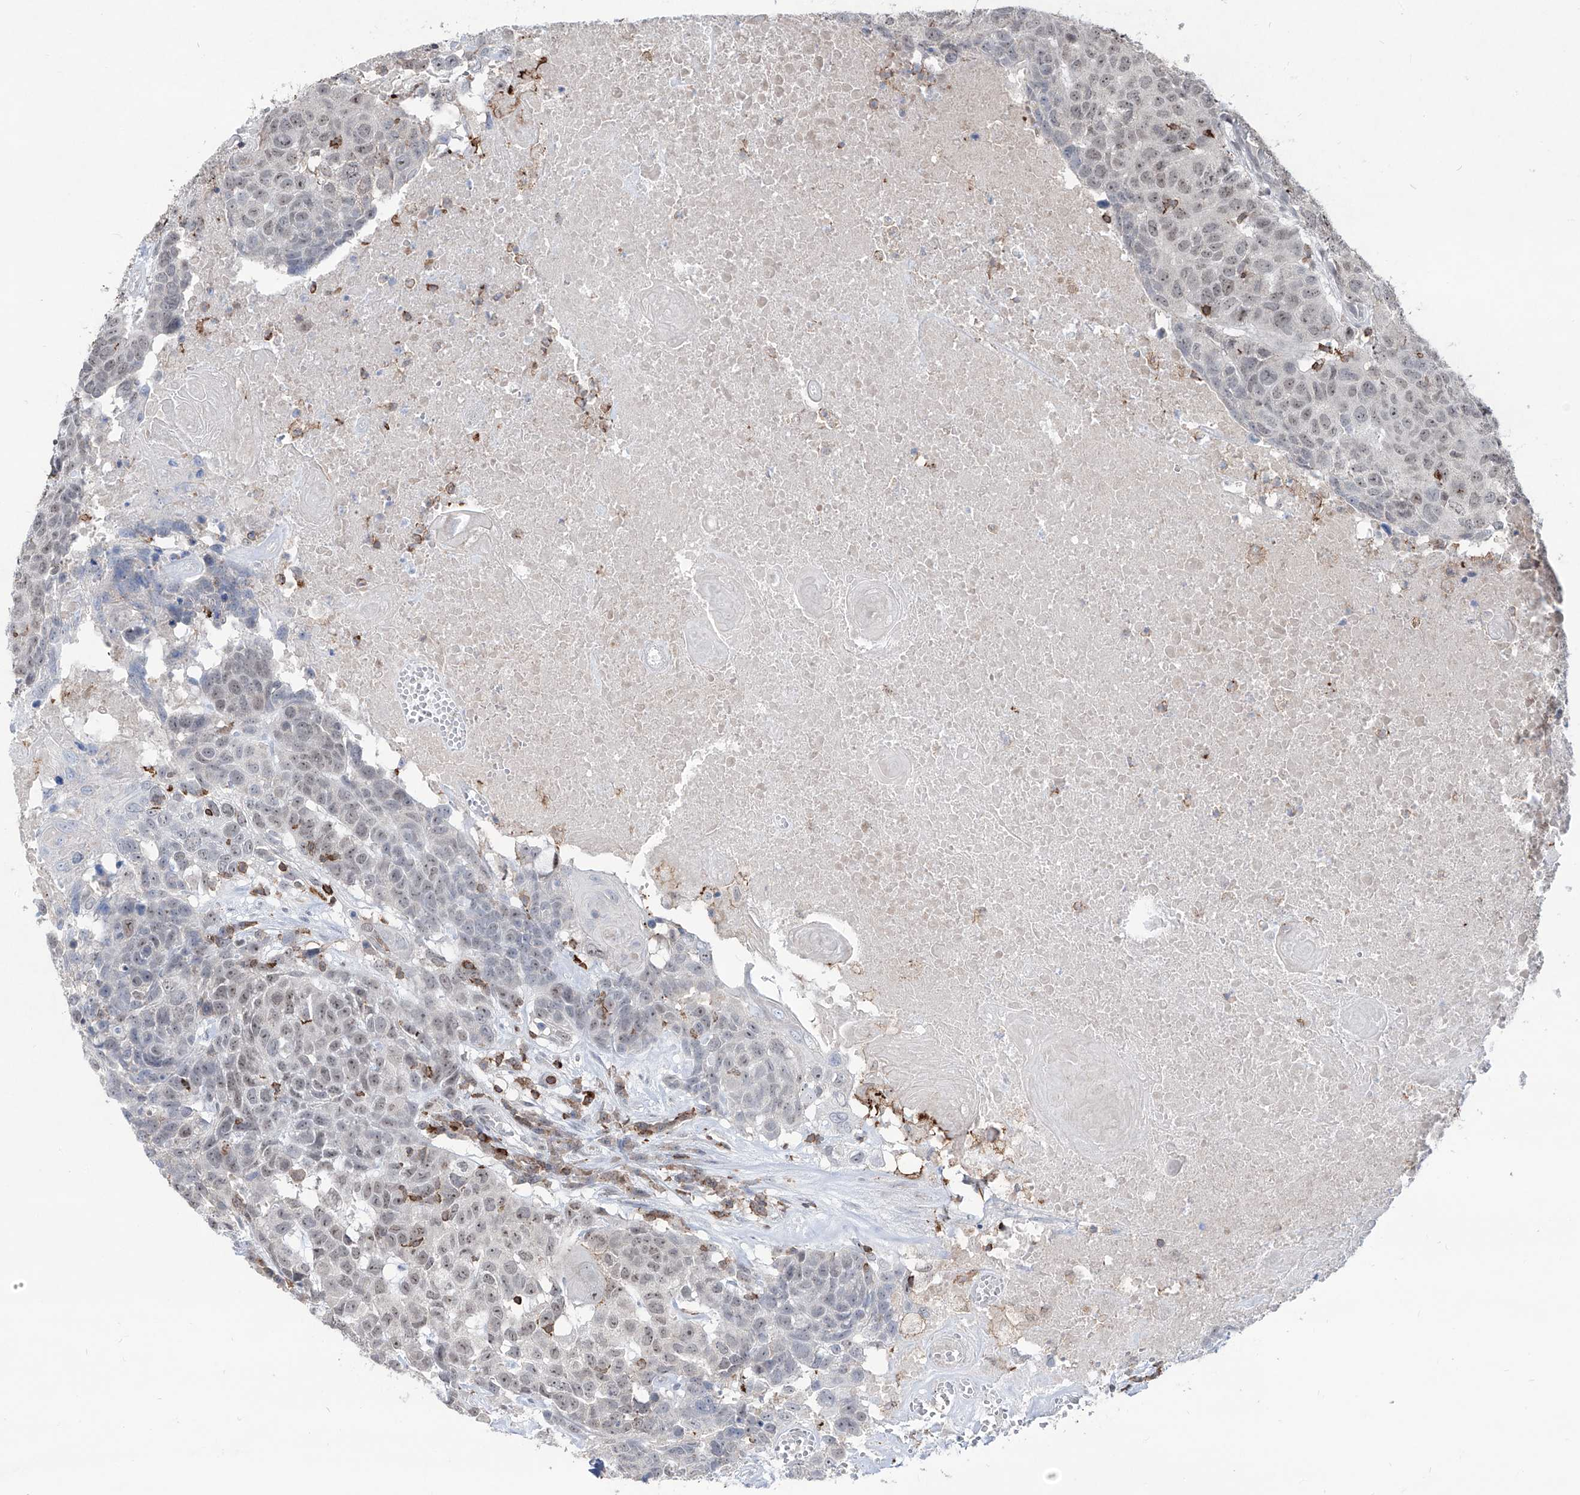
{"staining": {"intensity": "weak", "quantity": "25%-75%", "location": "nuclear"}, "tissue": "head and neck cancer", "cell_type": "Tumor cells", "image_type": "cancer", "snomed": [{"axis": "morphology", "description": "Squamous cell carcinoma, NOS"}, {"axis": "topography", "description": "Head-Neck"}], "caption": "High-power microscopy captured an IHC histopathology image of head and neck cancer (squamous cell carcinoma), revealing weak nuclear expression in about 25%-75% of tumor cells.", "gene": "ZBTB48", "patient": {"sex": "male", "age": 66}}